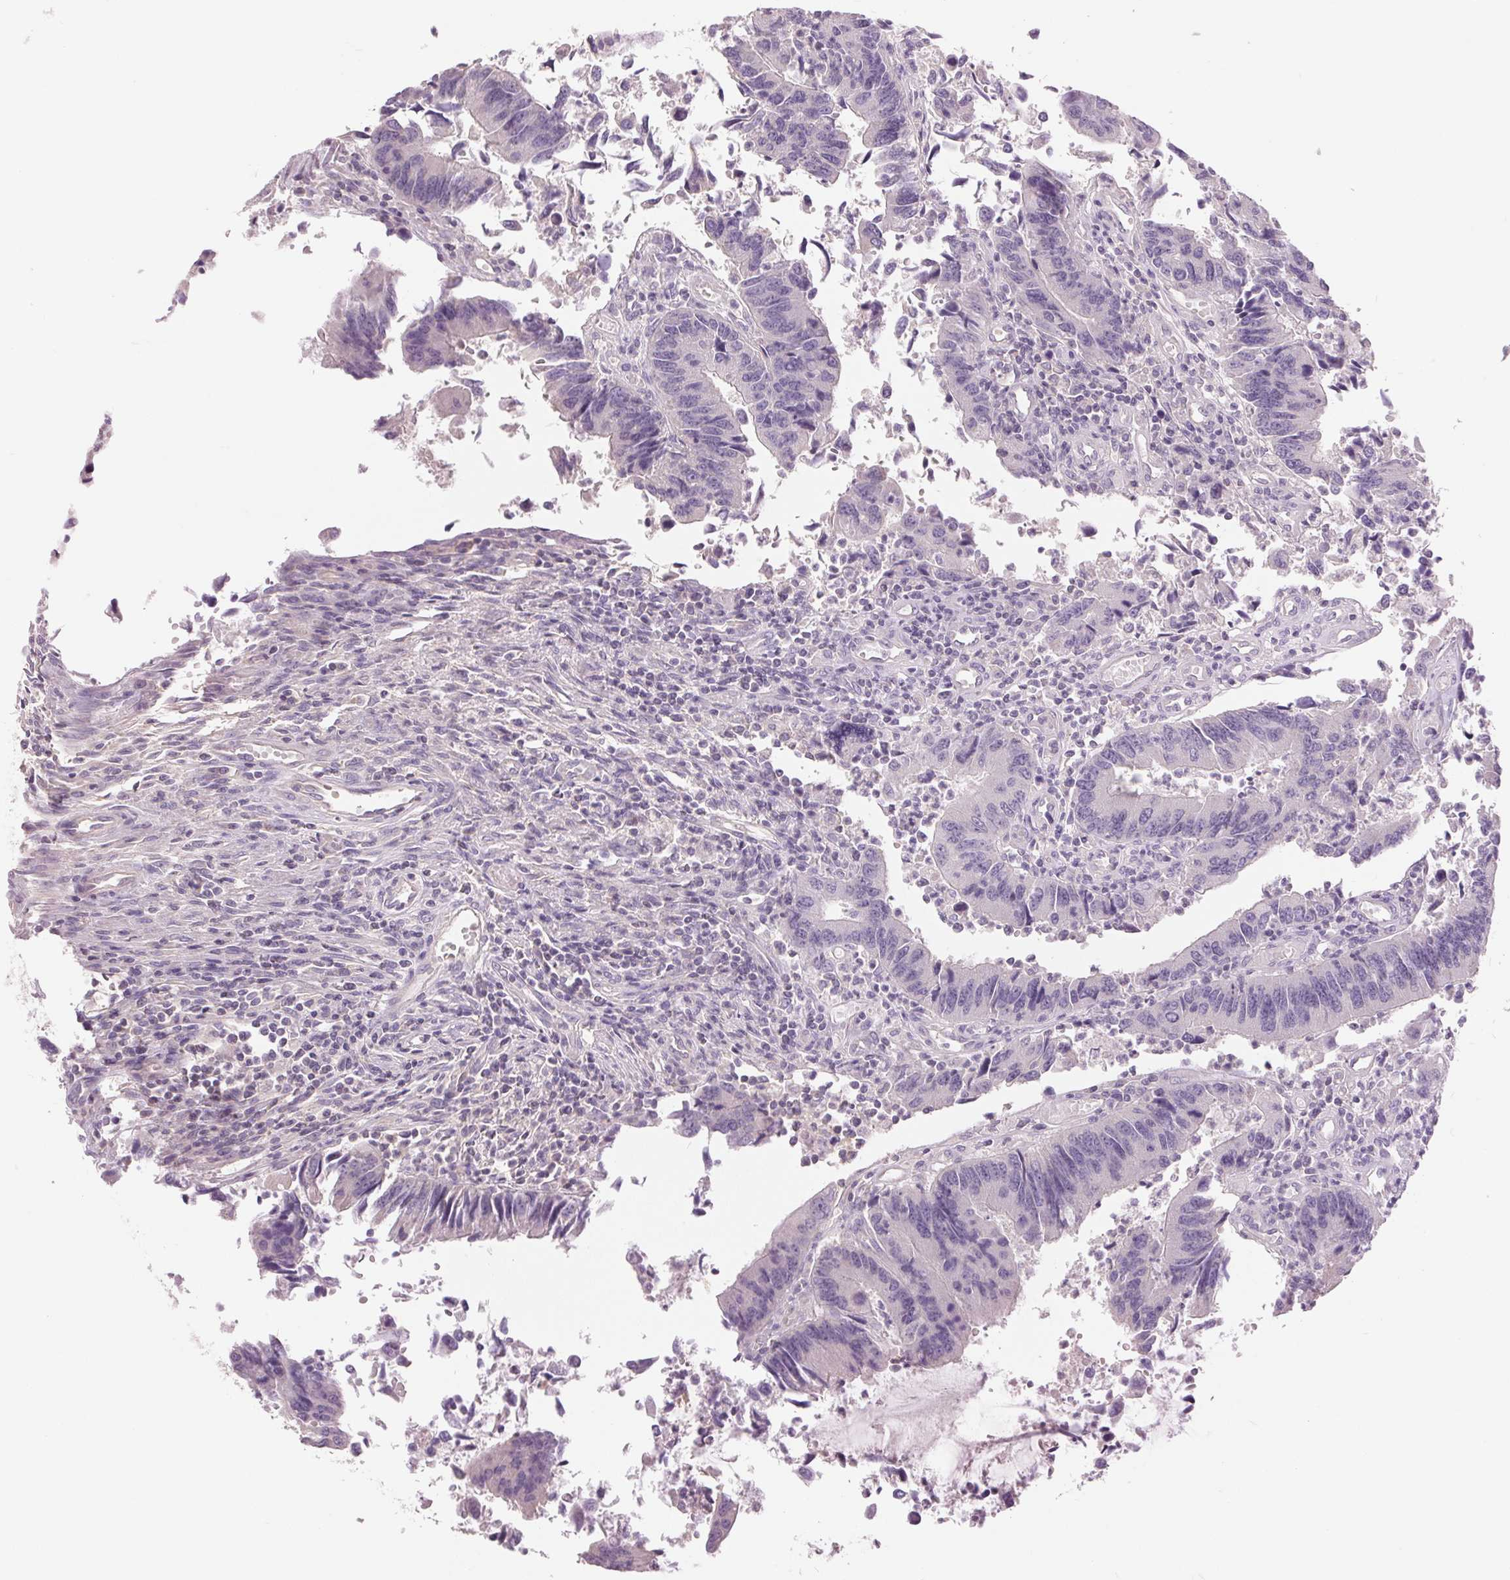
{"staining": {"intensity": "negative", "quantity": "none", "location": "none"}, "tissue": "colorectal cancer", "cell_type": "Tumor cells", "image_type": "cancer", "snomed": [{"axis": "morphology", "description": "Adenocarcinoma, NOS"}, {"axis": "topography", "description": "Colon"}], "caption": "Immunohistochemistry photomicrograph of neoplastic tissue: human adenocarcinoma (colorectal) stained with DAB shows no significant protein positivity in tumor cells. The staining was performed using DAB (3,3'-diaminobenzidine) to visualize the protein expression in brown, while the nuclei were stained in blue with hematoxylin (Magnification: 20x).", "gene": "FXYD4", "patient": {"sex": "female", "age": 67}}